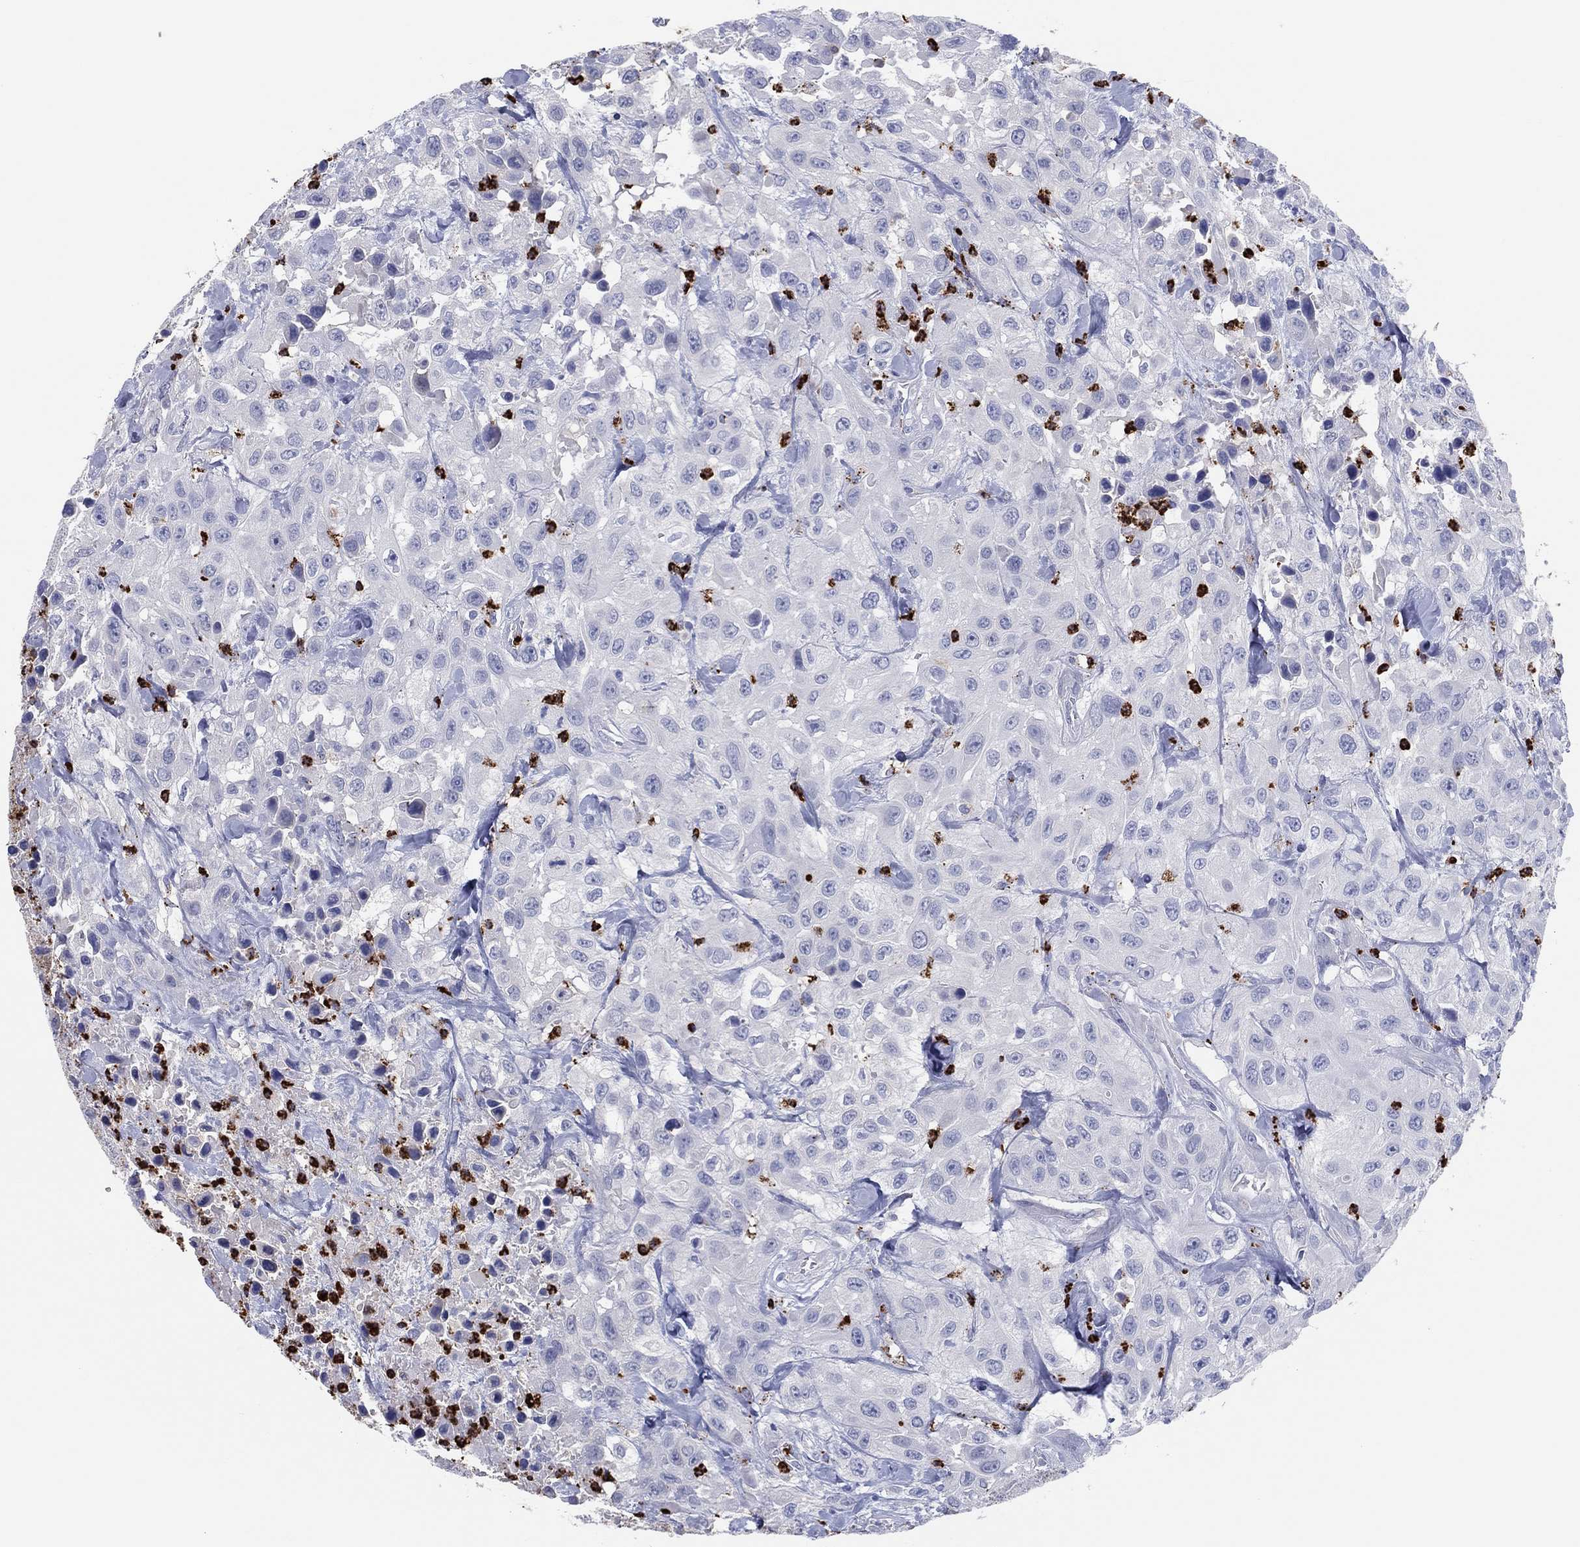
{"staining": {"intensity": "negative", "quantity": "none", "location": "none"}, "tissue": "urothelial cancer", "cell_type": "Tumor cells", "image_type": "cancer", "snomed": [{"axis": "morphology", "description": "Urothelial carcinoma, High grade"}, {"axis": "topography", "description": "Urinary bladder"}], "caption": "Protein analysis of urothelial carcinoma (high-grade) reveals no significant positivity in tumor cells.", "gene": "PLAC8", "patient": {"sex": "male", "age": 79}}